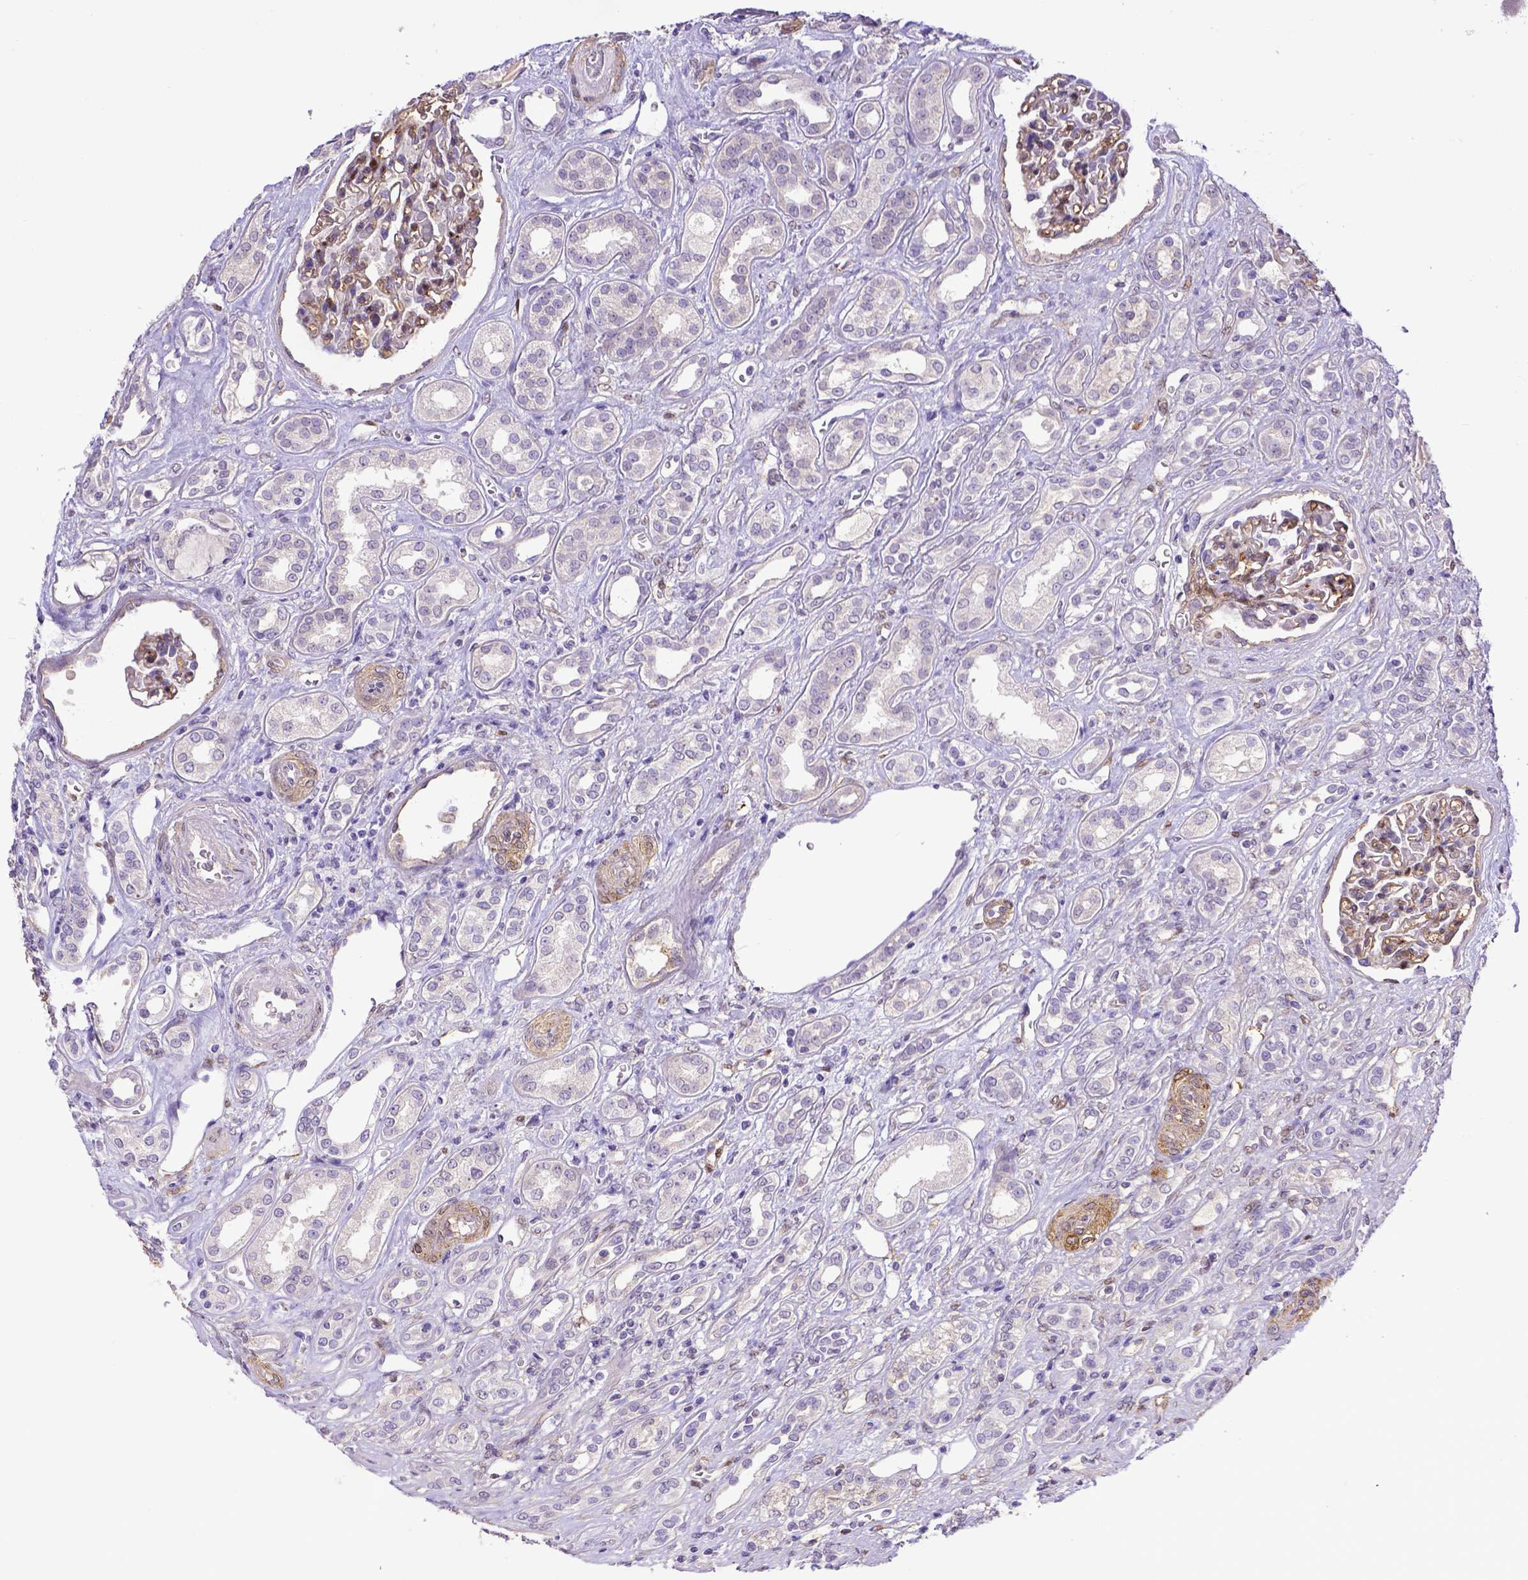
{"staining": {"intensity": "negative", "quantity": "none", "location": "none"}, "tissue": "renal cancer", "cell_type": "Tumor cells", "image_type": "cancer", "snomed": [{"axis": "morphology", "description": "Adenocarcinoma, NOS"}, {"axis": "topography", "description": "Kidney"}], "caption": "Immunohistochemistry histopathology image of human renal cancer stained for a protein (brown), which displays no expression in tumor cells.", "gene": "BTN1A1", "patient": {"sex": "male", "age": 63}}